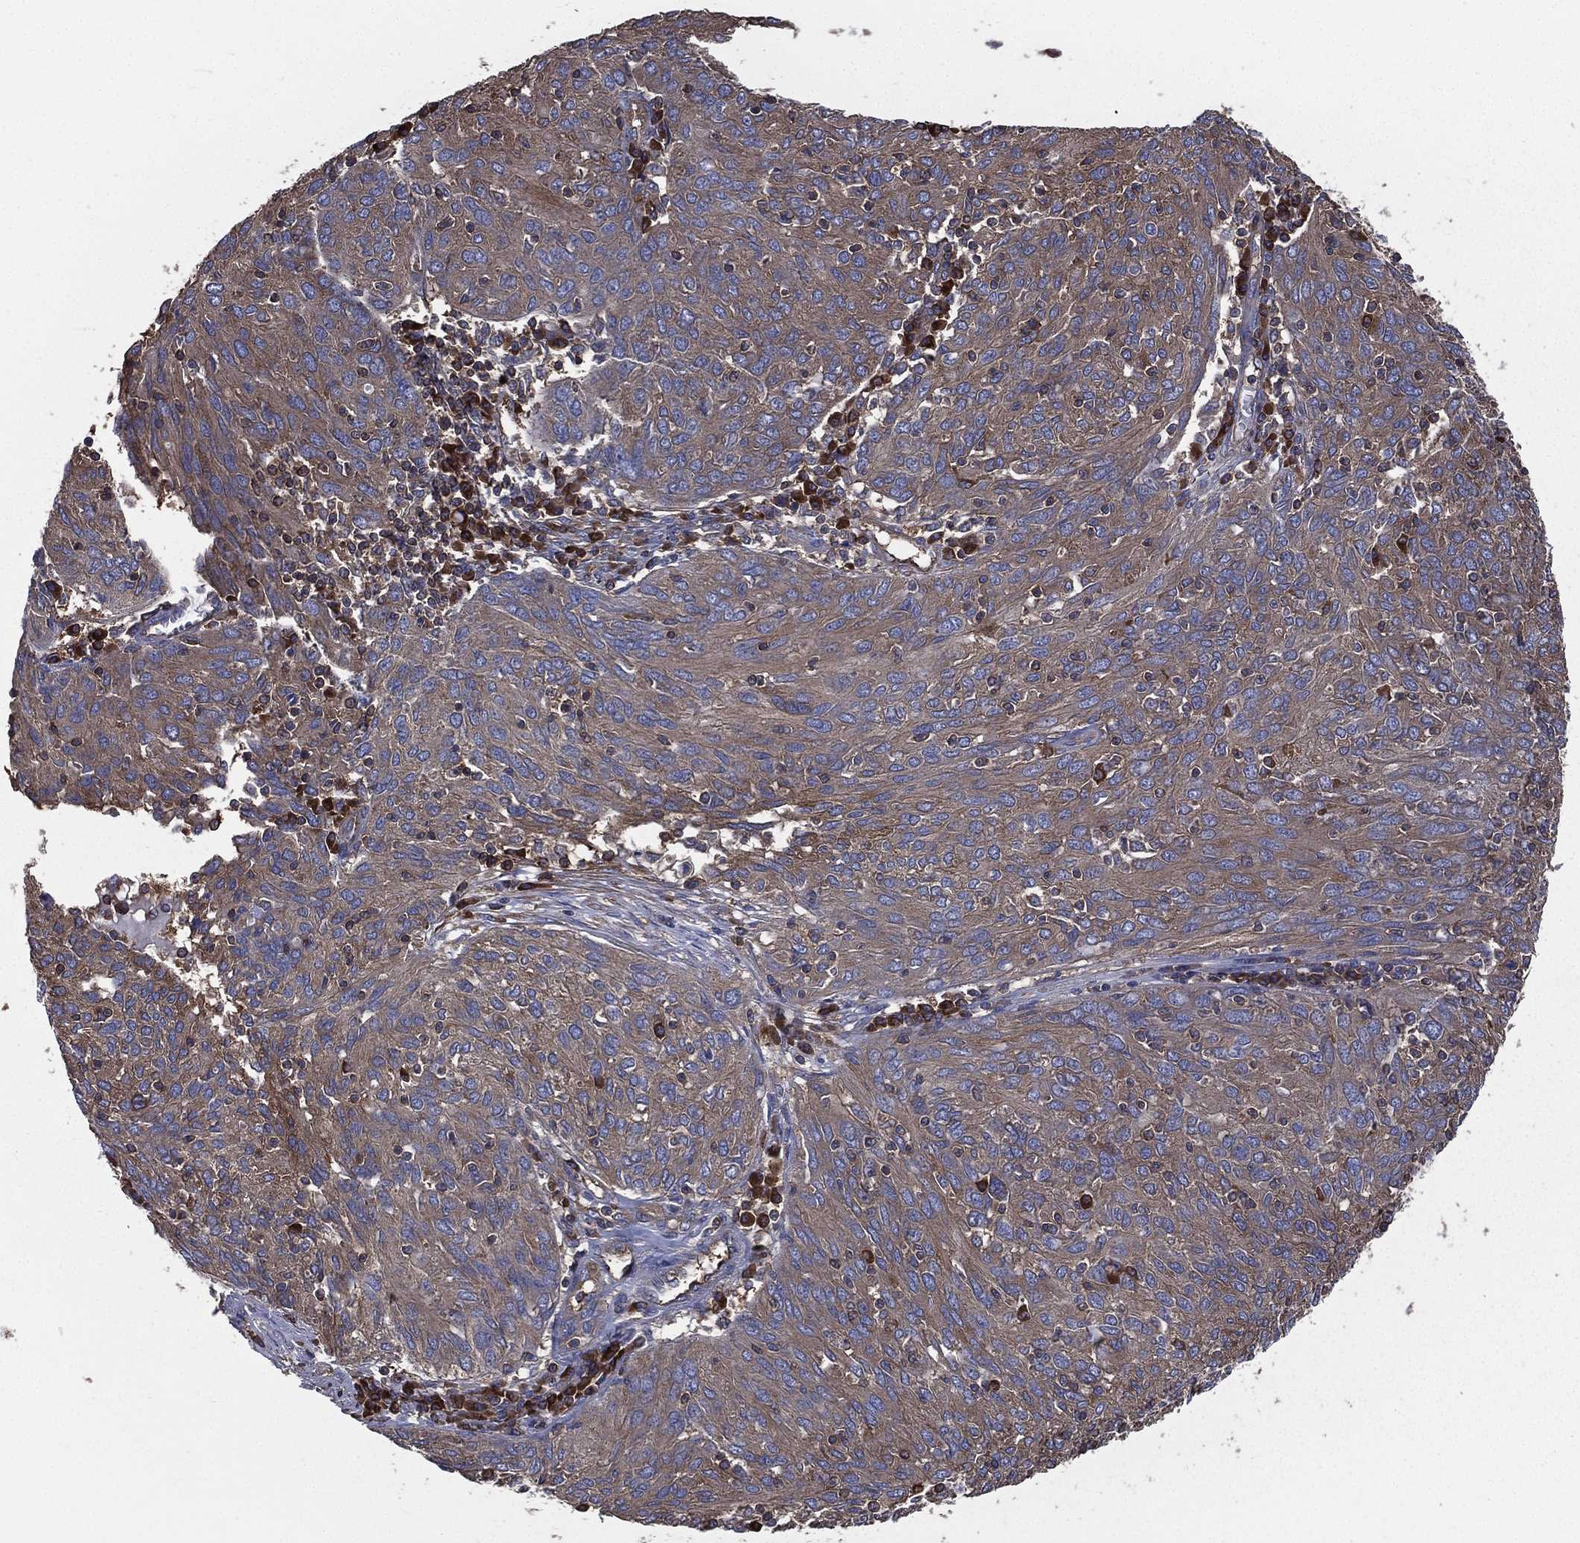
{"staining": {"intensity": "moderate", "quantity": ">75%", "location": "cytoplasmic/membranous"}, "tissue": "ovarian cancer", "cell_type": "Tumor cells", "image_type": "cancer", "snomed": [{"axis": "morphology", "description": "Carcinoma, endometroid"}, {"axis": "topography", "description": "Ovary"}], "caption": "DAB immunohistochemical staining of human ovarian cancer exhibits moderate cytoplasmic/membranous protein expression in approximately >75% of tumor cells.", "gene": "SARS1", "patient": {"sex": "female", "age": 50}}